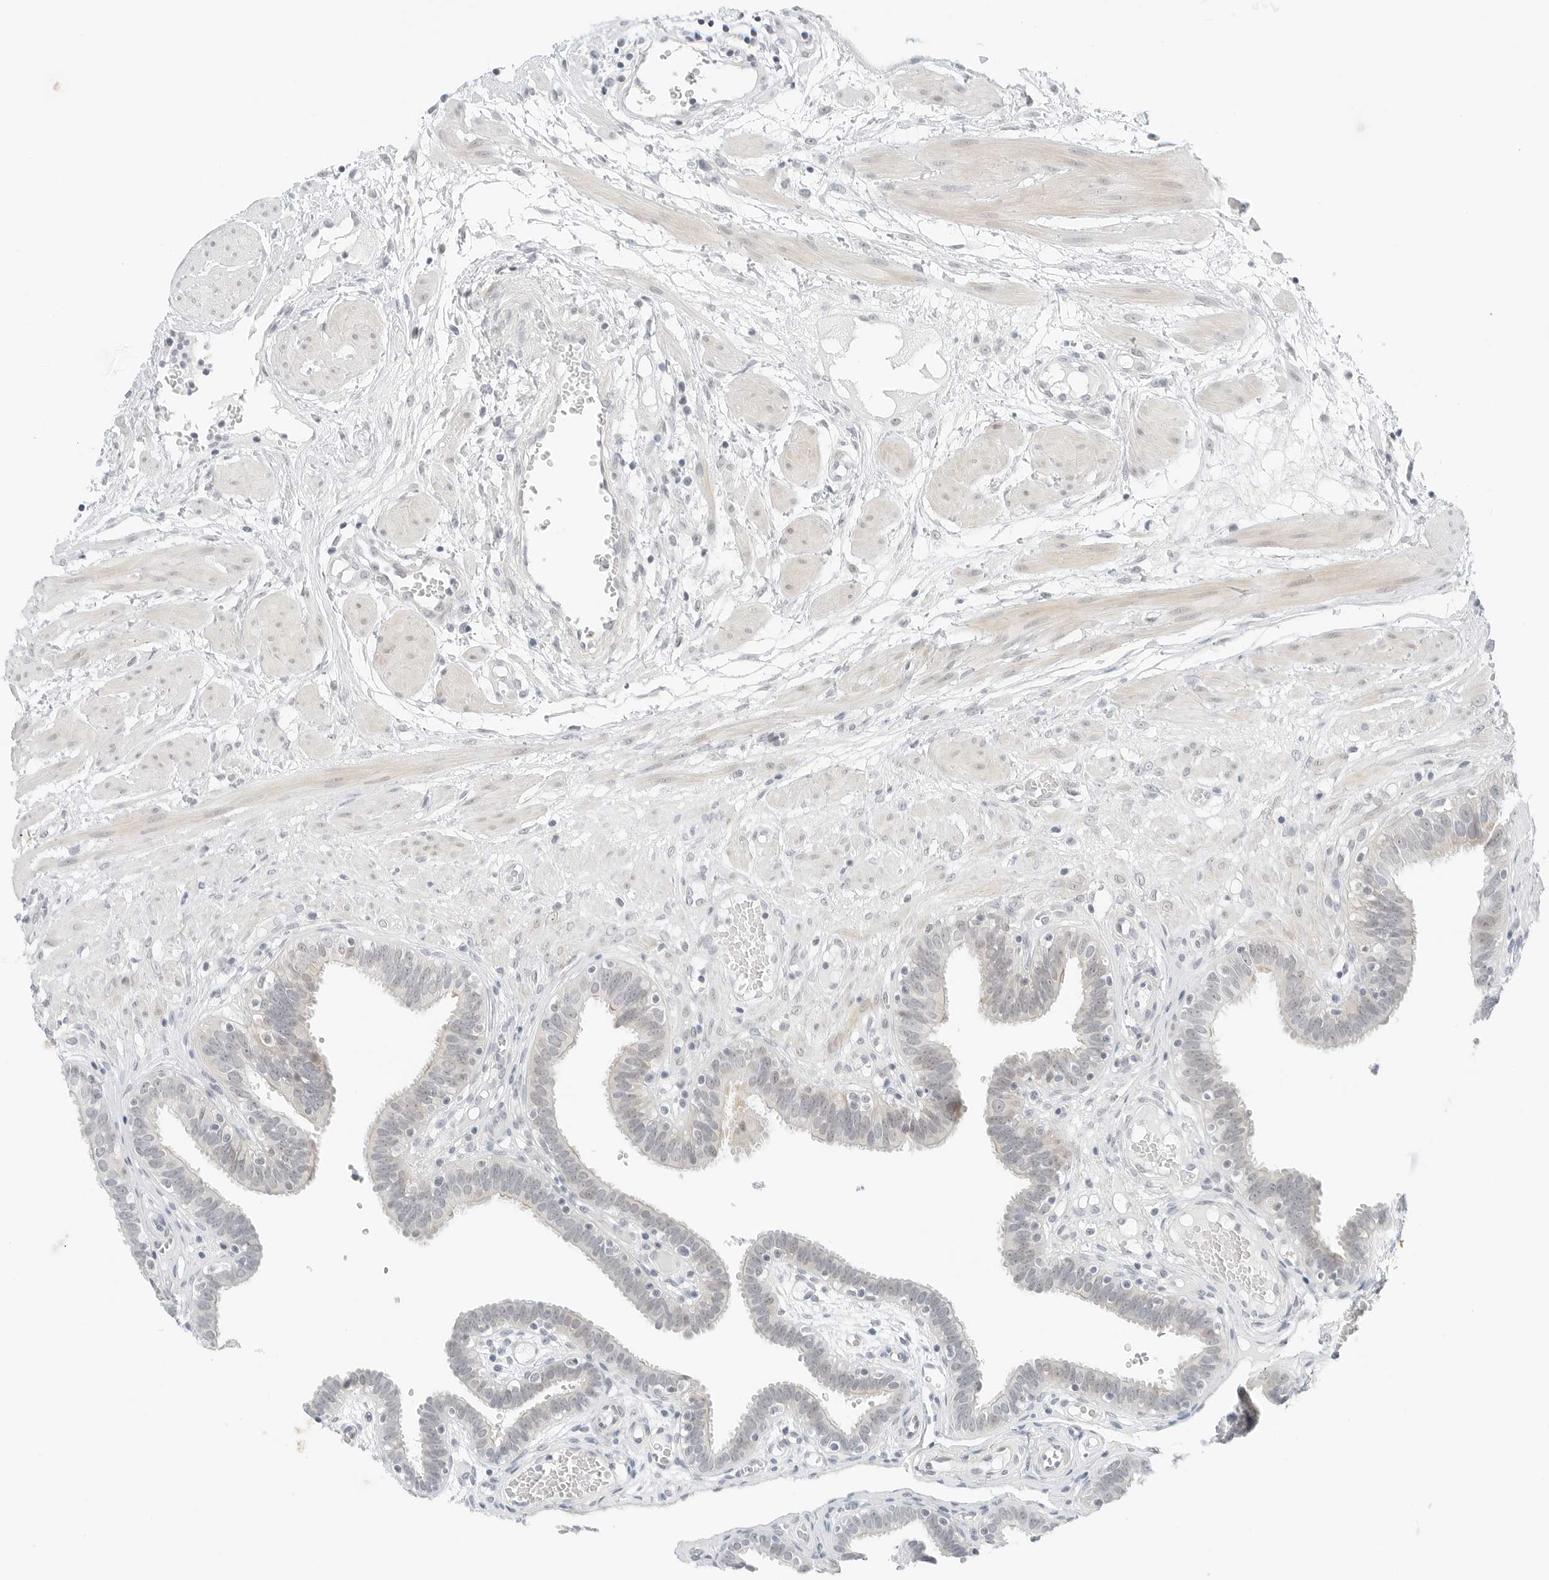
{"staining": {"intensity": "negative", "quantity": "none", "location": "none"}, "tissue": "fallopian tube", "cell_type": "Glandular cells", "image_type": "normal", "snomed": [{"axis": "morphology", "description": "Normal tissue, NOS"}, {"axis": "topography", "description": "Fallopian tube"}, {"axis": "topography", "description": "Placenta"}], "caption": "Immunohistochemical staining of benign fallopian tube demonstrates no significant staining in glandular cells.", "gene": "CCSAP", "patient": {"sex": "female", "age": 32}}